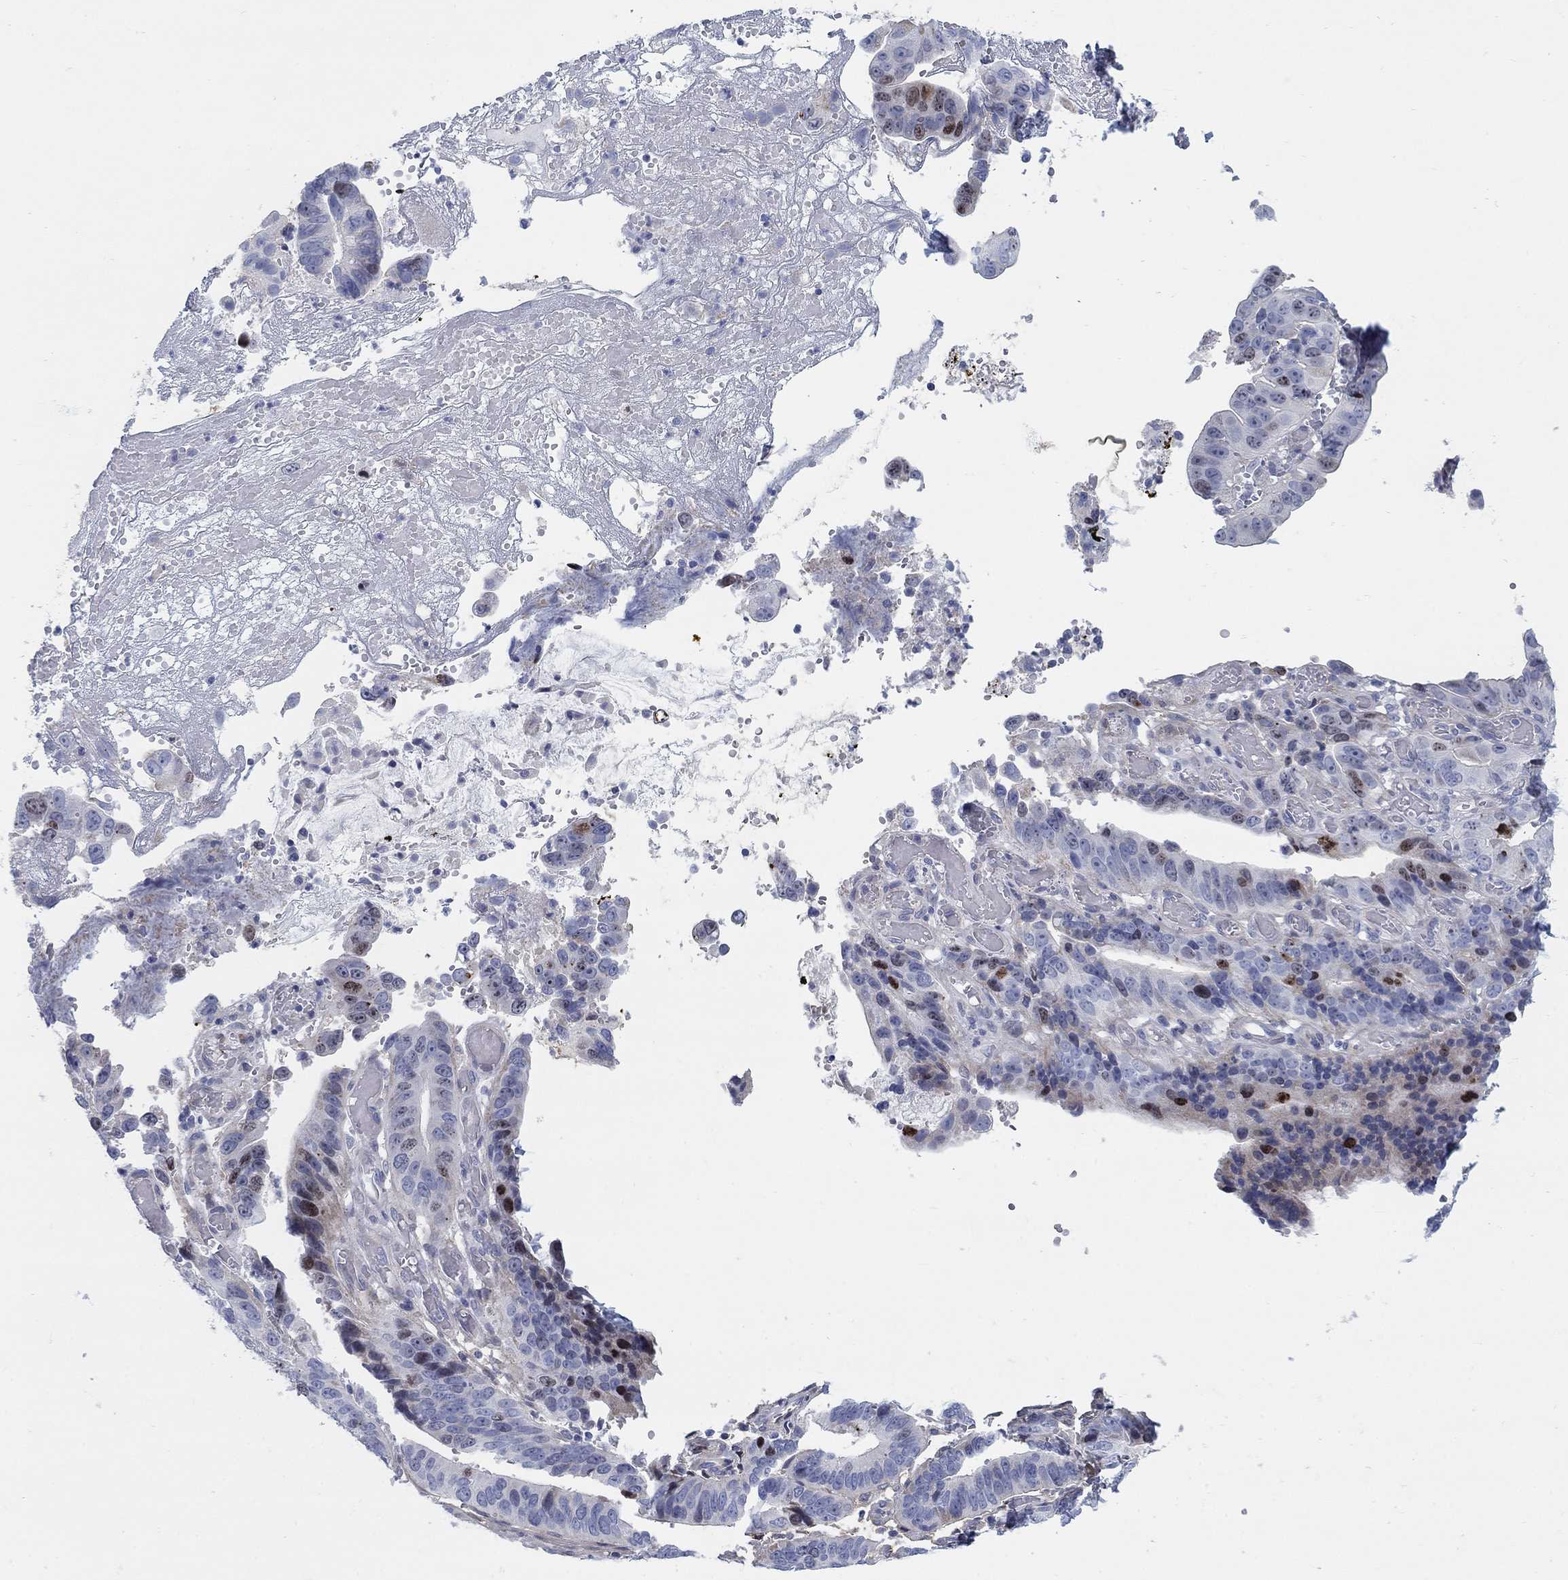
{"staining": {"intensity": "strong", "quantity": "<25%", "location": "cytoplasmic/membranous,nuclear"}, "tissue": "stomach cancer", "cell_type": "Tumor cells", "image_type": "cancer", "snomed": [{"axis": "morphology", "description": "Adenocarcinoma, NOS"}, {"axis": "topography", "description": "Stomach"}], "caption": "Immunohistochemical staining of stomach cancer (adenocarcinoma) shows medium levels of strong cytoplasmic/membranous and nuclear protein positivity in approximately <25% of tumor cells.", "gene": "HEATR4", "patient": {"sex": "male", "age": 84}}